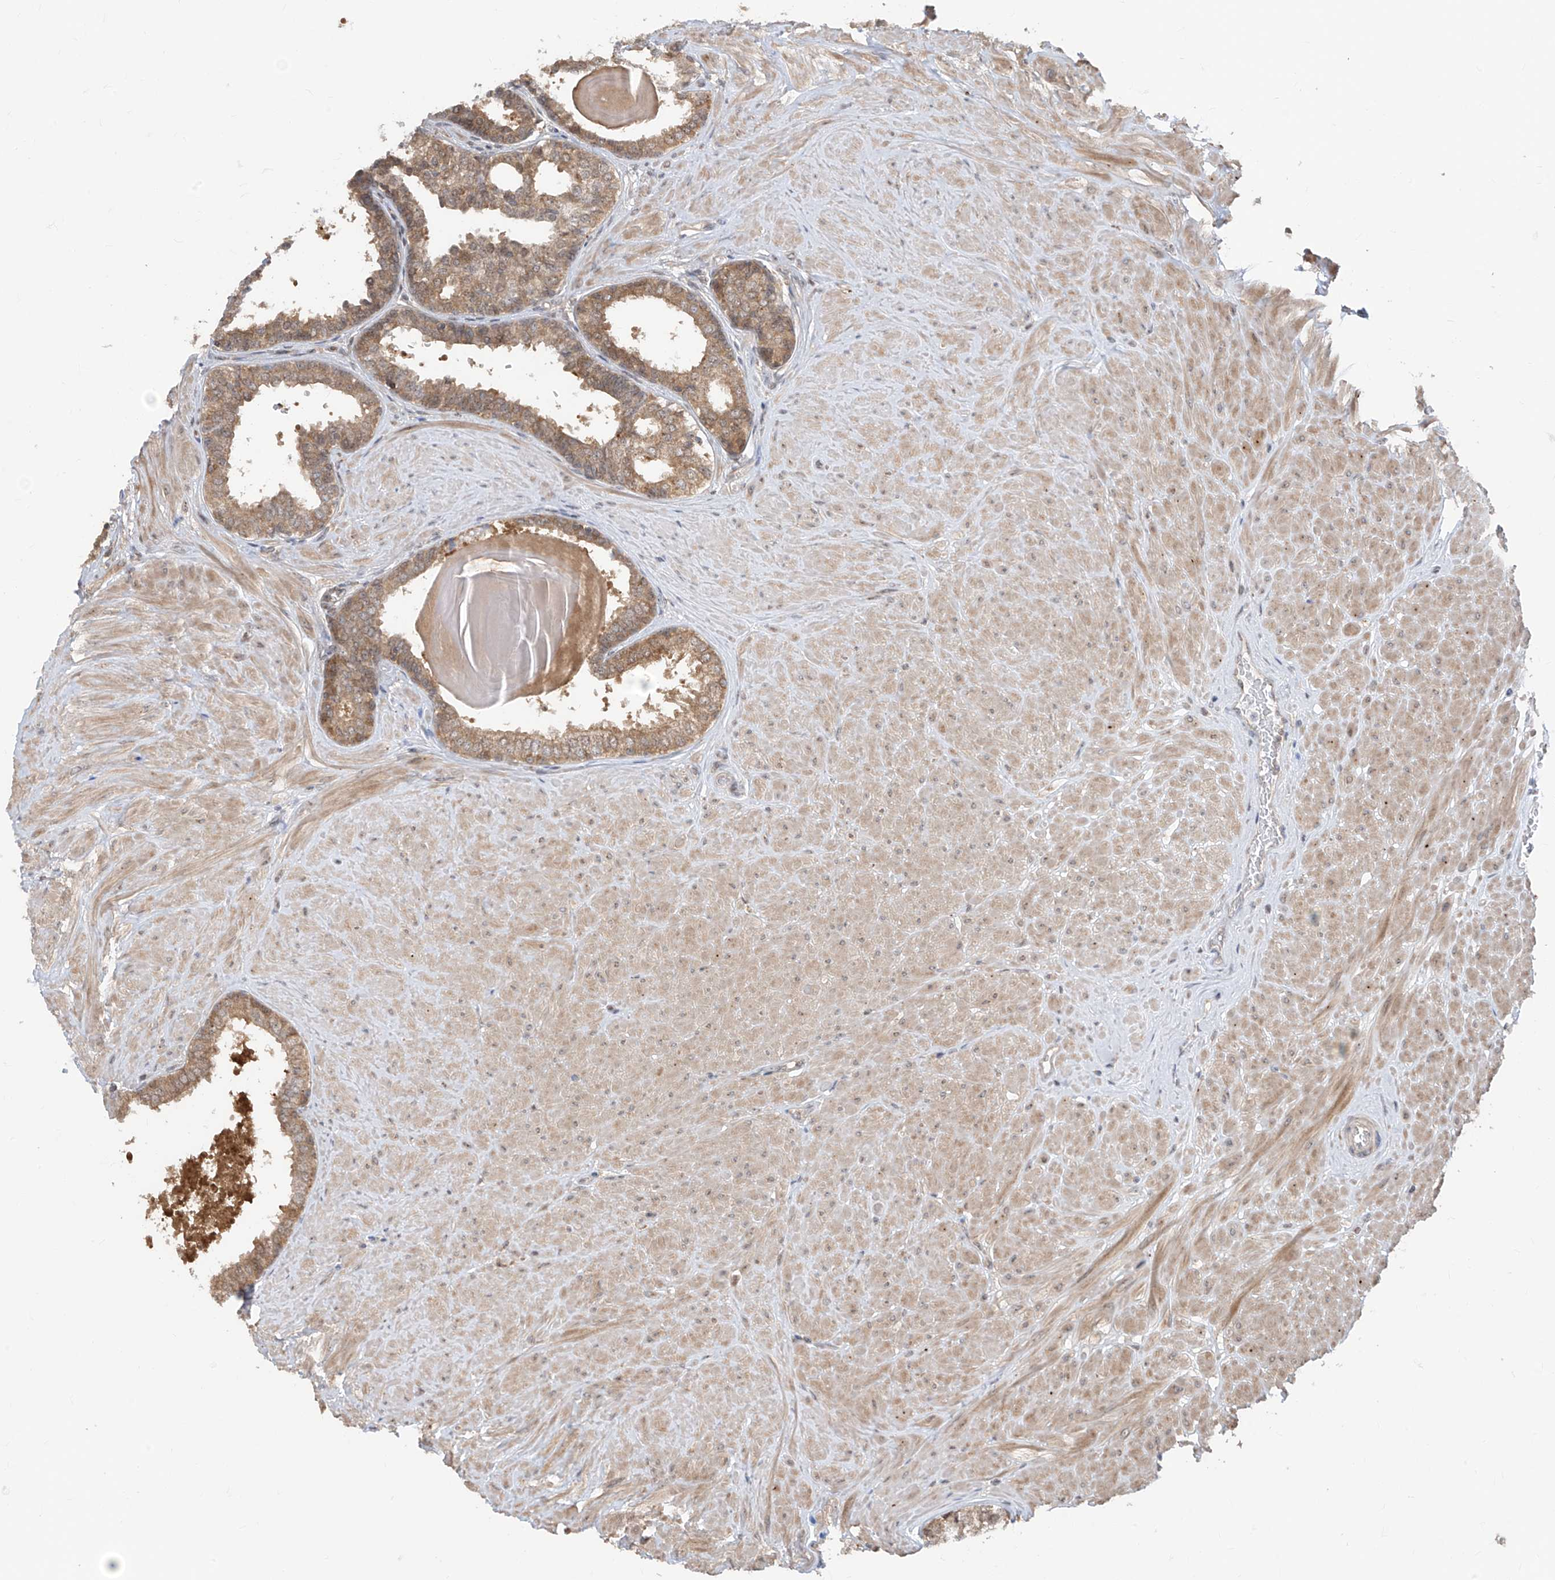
{"staining": {"intensity": "strong", "quantity": "<25%", "location": "cytoplasmic/membranous,nuclear"}, "tissue": "prostate", "cell_type": "Glandular cells", "image_type": "normal", "snomed": [{"axis": "morphology", "description": "Normal tissue, NOS"}, {"axis": "topography", "description": "Prostate"}], "caption": "High-magnification brightfield microscopy of benign prostate stained with DAB (3,3'-diaminobenzidine) (brown) and counterstained with hematoxylin (blue). glandular cells exhibit strong cytoplasmic/membranous,nuclear positivity is present in approximately<25% of cells.", "gene": "TTC38", "patient": {"sex": "male", "age": 48}}